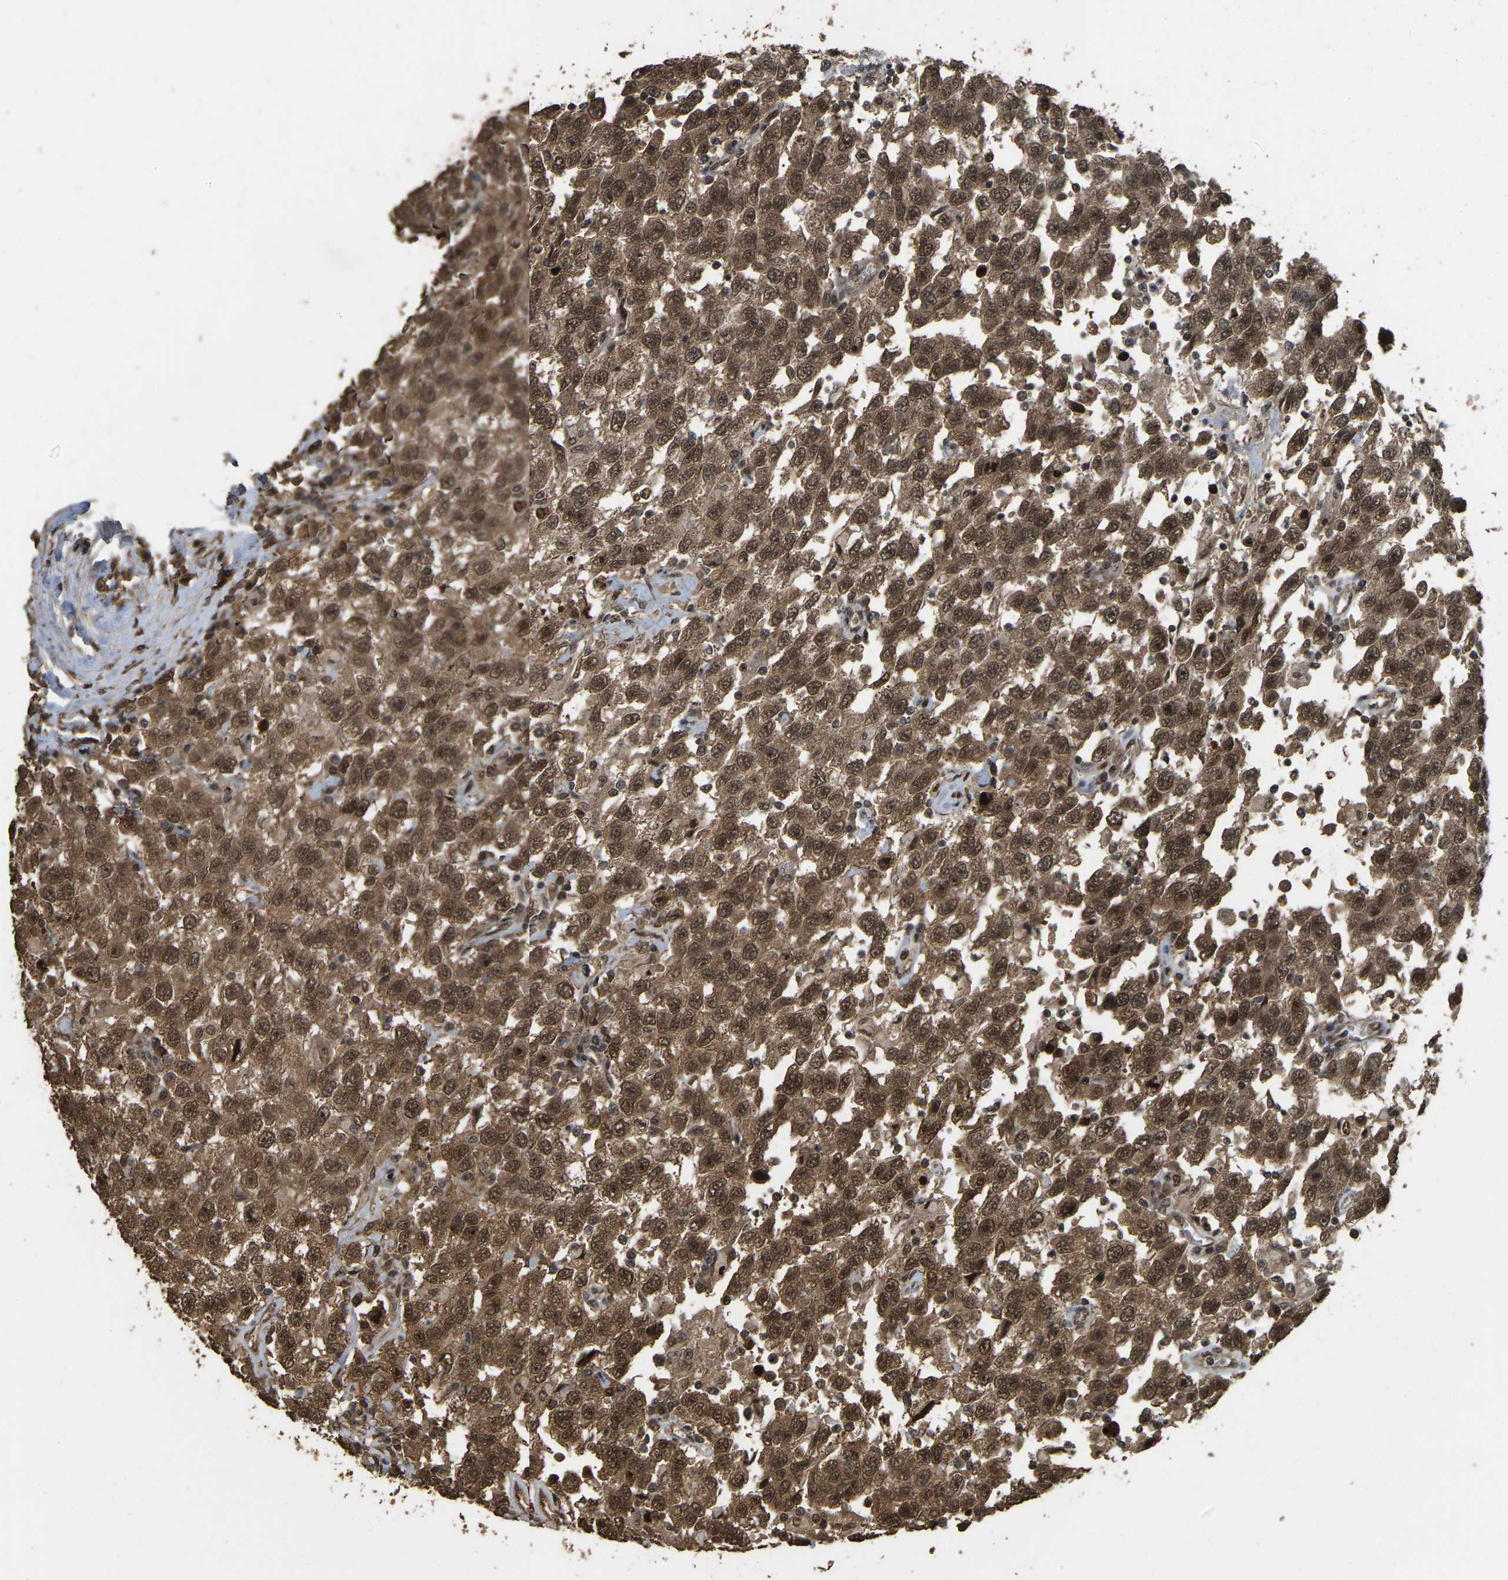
{"staining": {"intensity": "moderate", "quantity": ">75%", "location": "cytoplasmic/membranous,nuclear"}, "tissue": "testis cancer", "cell_type": "Tumor cells", "image_type": "cancer", "snomed": [{"axis": "morphology", "description": "Seminoma, NOS"}, {"axis": "topography", "description": "Testis"}], "caption": "The immunohistochemical stain highlights moderate cytoplasmic/membranous and nuclear positivity in tumor cells of seminoma (testis) tissue.", "gene": "ARHGAP23", "patient": {"sex": "male", "age": 41}}